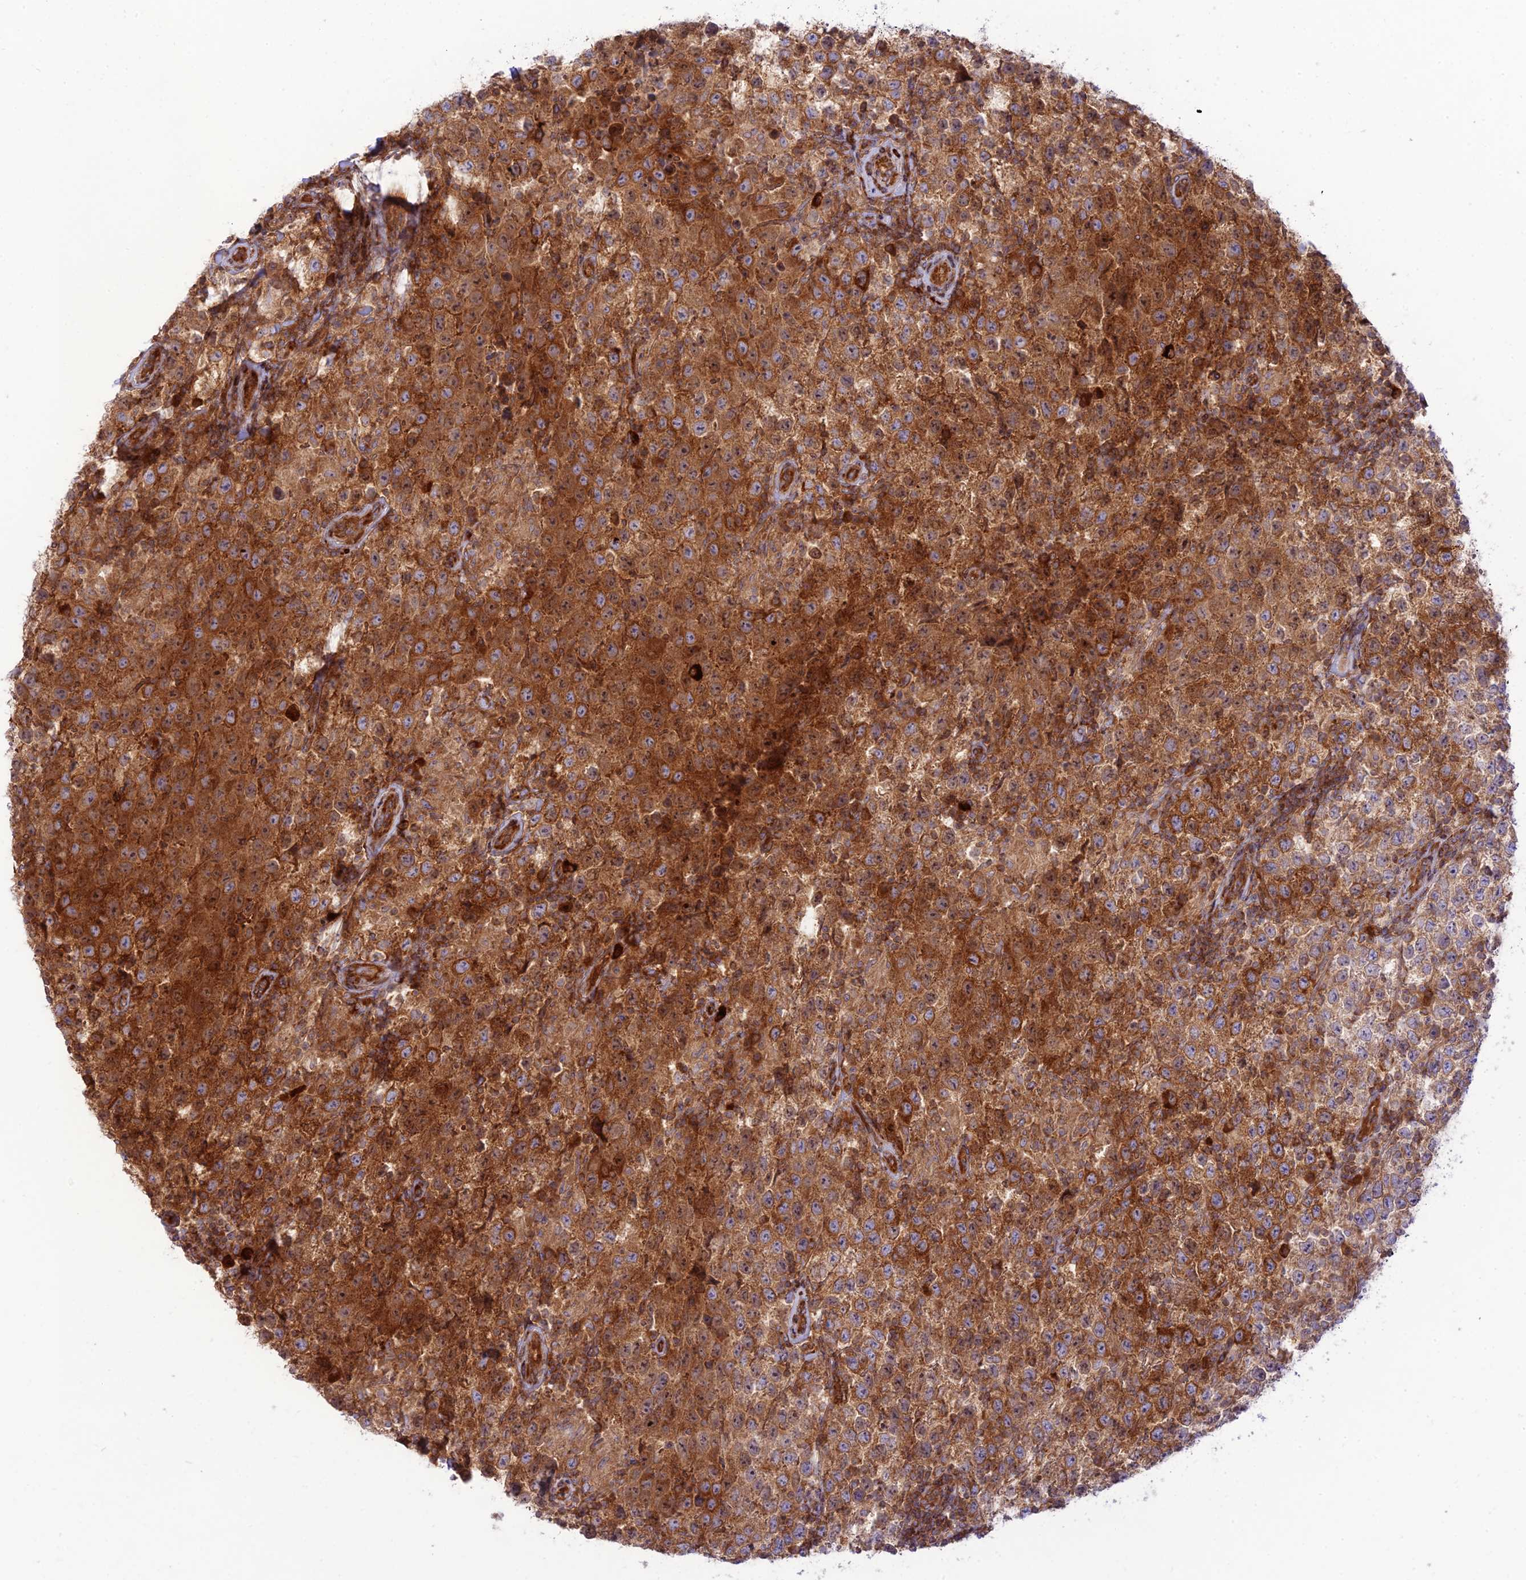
{"staining": {"intensity": "strong", "quantity": ">75%", "location": "cytoplasmic/membranous"}, "tissue": "testis cancer", "cell_type": "Tumor cells", "image_type": "cancer", "snomed": [{"axis": "morphology", "description": "Seminoma, NOS"}, {"axis": "morphology", "description": "Carcinoma, Embryonal, NOS"}, {"axis": "topography", "description": "Testis"}], "caption": "About >75% of tumor cells in testis cancer (seminoma) demonstrate strong cytoplasmic/membranous protein expression as visualized by brown immunohistochemical staining.", "gene": "PIMREG", "patient": {"sex": "male", "age": 41}}